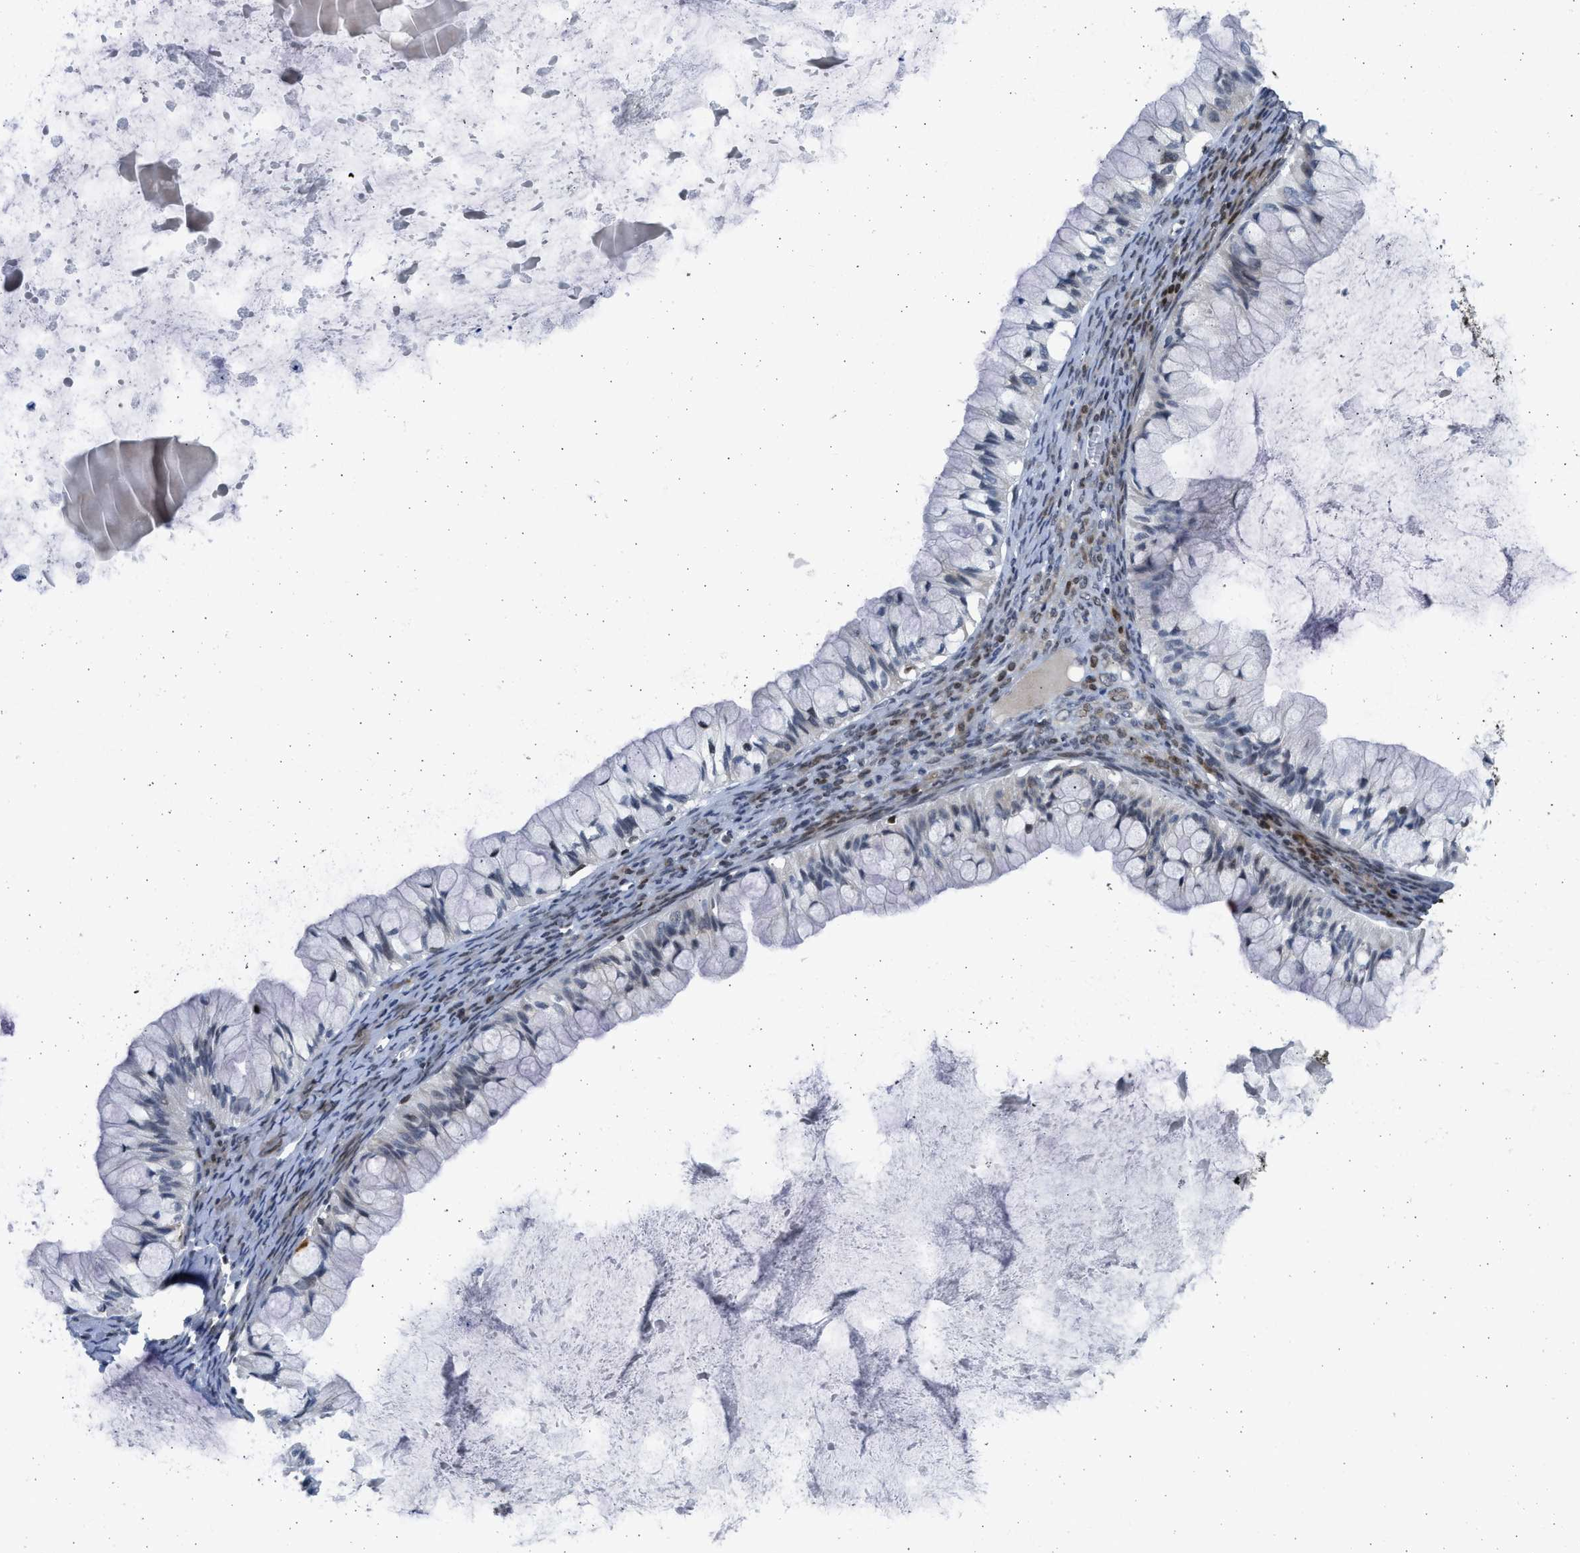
{"staining": {"intensity": "moderate", "quantity": "<25%", "location": "nuclear"}, "tissue": "ovarian cancer", "cell_type": "Tumor cells", "image_type": "cancer", "snomed": [{"axis": "morphology", "description": "Cystadenocarcinoma, mucinous, NOS"}, {"axis": "topography", "description": "Ovary"}], "caption": "Protein expression analysis of ovarian mucinous cystadenocarcinoma exhibits moderate nuclear expression in approximately <25% of tumor cells.", "gene": "HMGN3", "patient": {"sex": "female", "age": 57}}